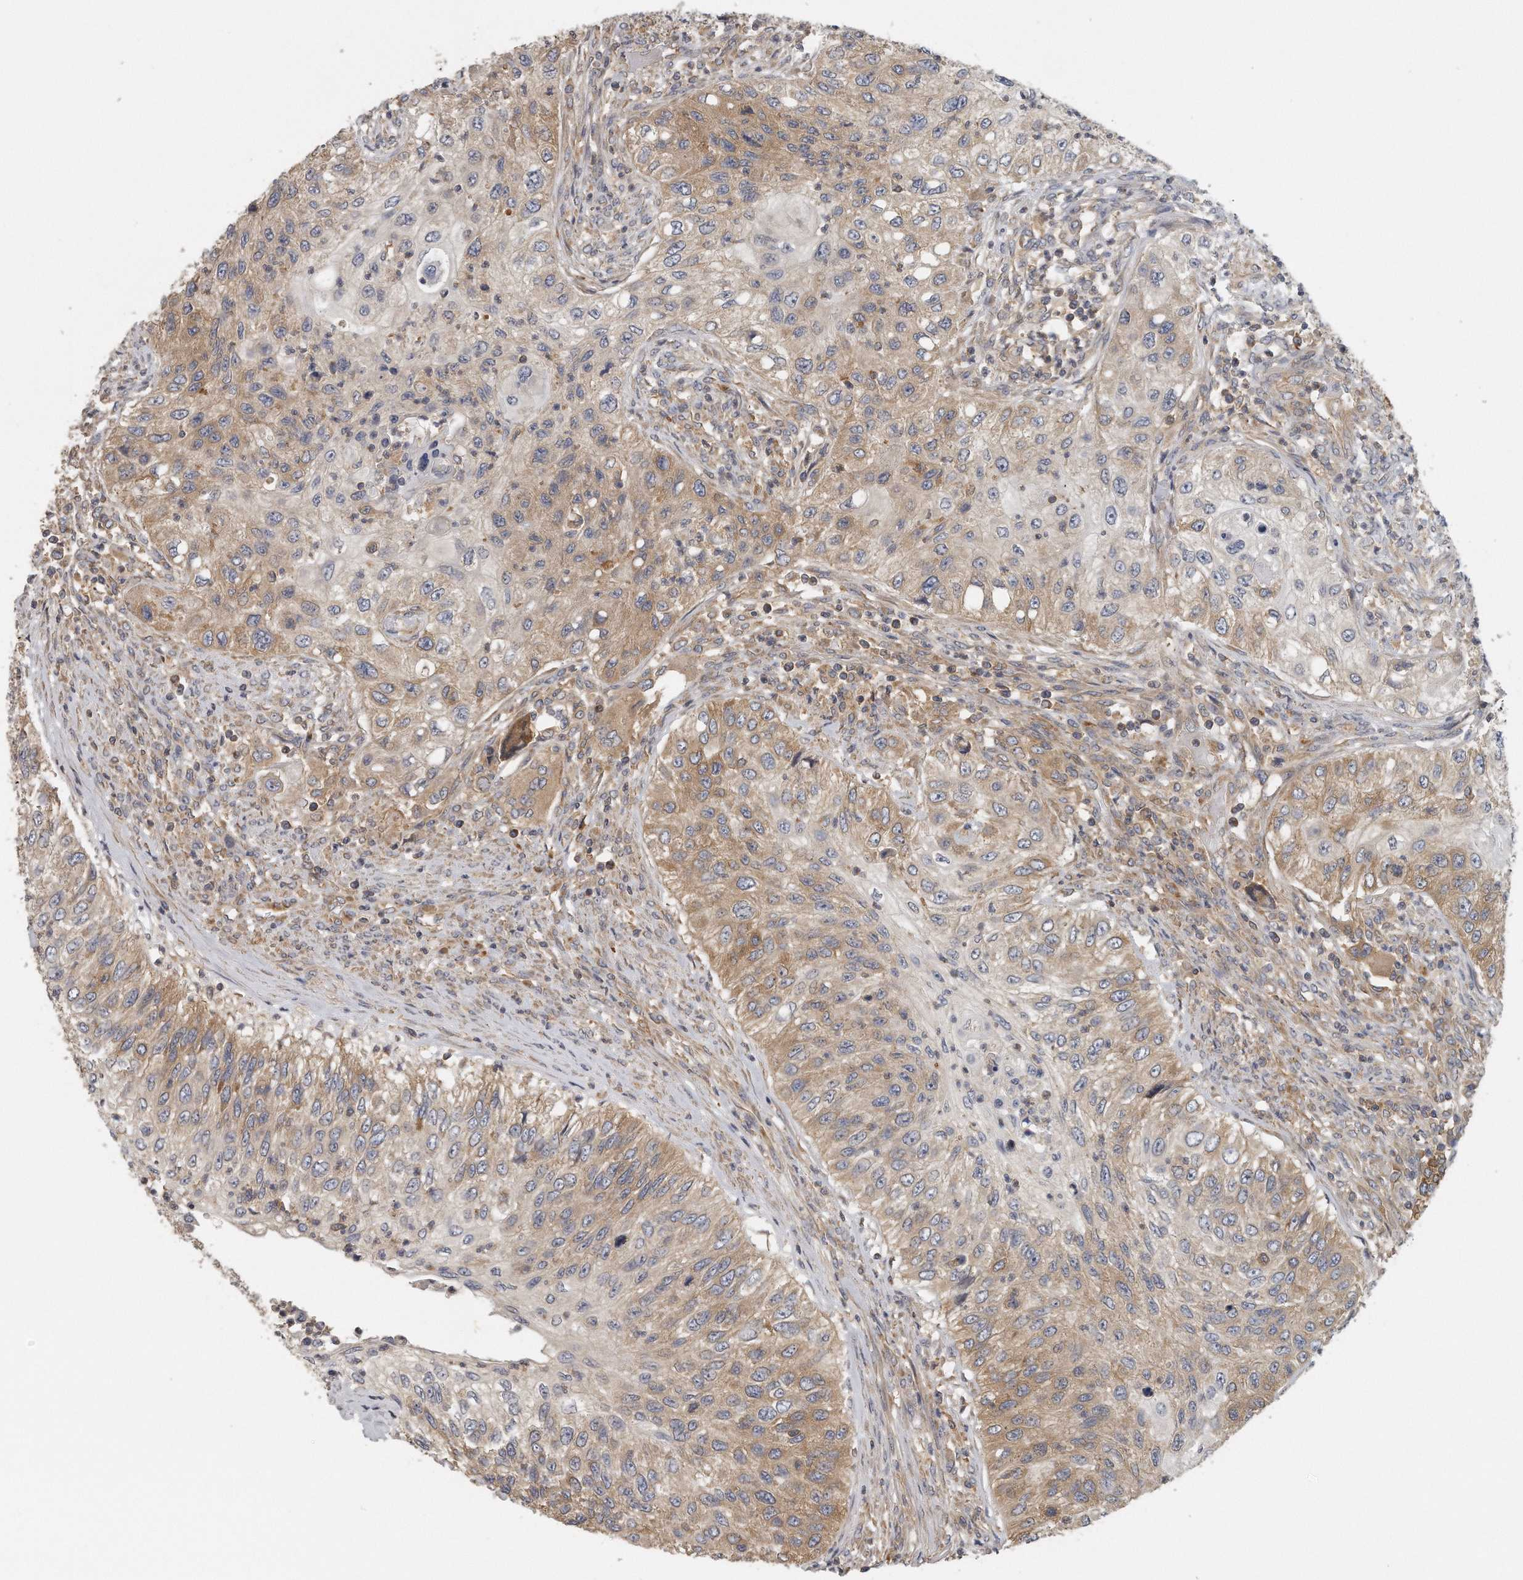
{"staining": {"intensity": "moderate", "quantity": "25%-75%", "location": "cytoplasmic/membranous"}, "tissue": "urothelial cancer", "cell_type": "Tumor cells", "image_type": "cancer", "snomed": [{"axis": "morphology", "description": "Urothelial carcinoma, High grade"}, {"axis": "topography", "description": "Urinary bladder"}], "caption": "The histopathology image demonstrates immunohistochemical staining of high-grade urothelial carcinoma. There is moderate cytoplasmic/membranous expression is present in approximately 25%-75% of tumor cells. The protein is shown in brown color, while the nuclei are stained blue.", "gene": "EIF3I", "patient": {"sex": "female", "age": 60}}